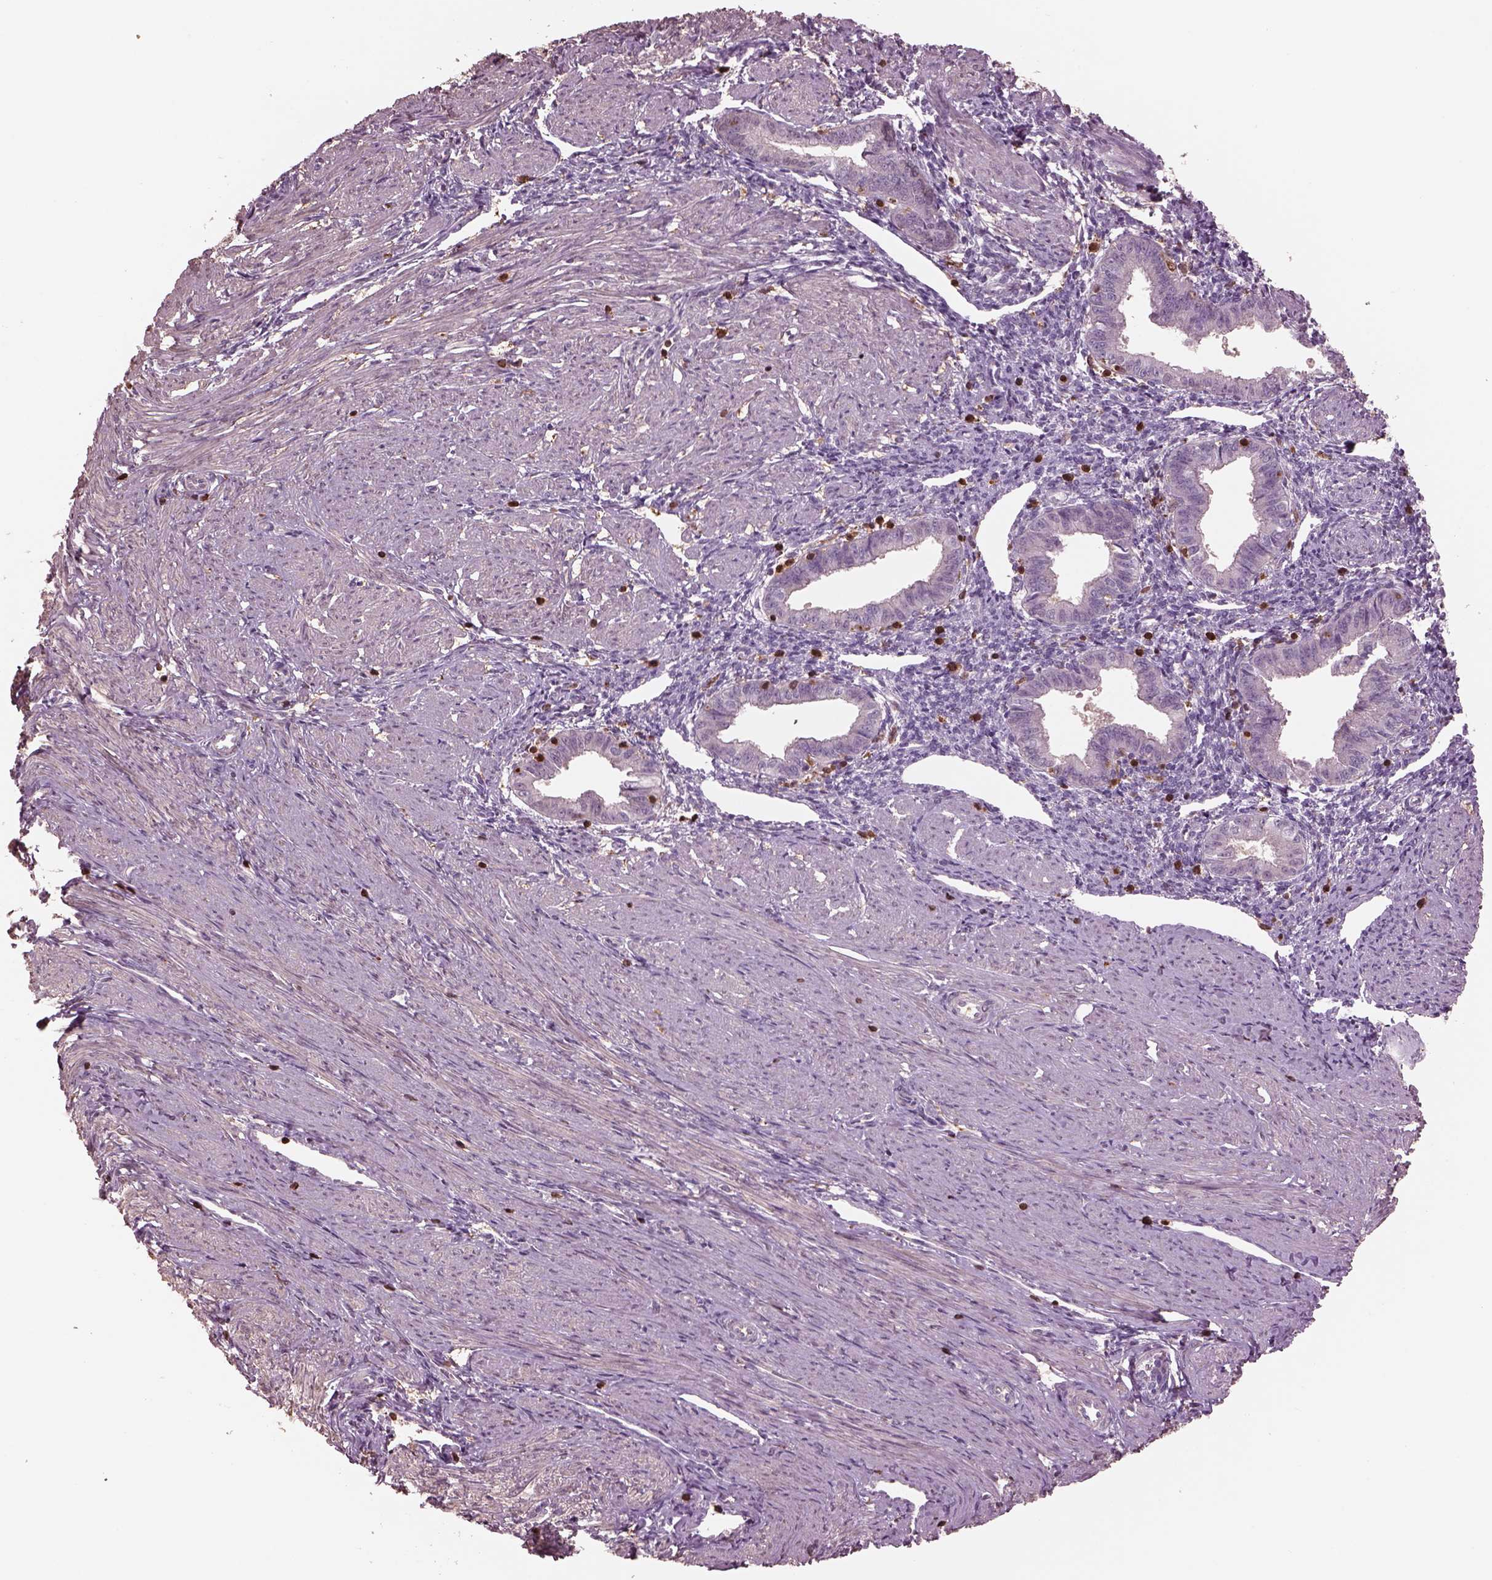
{"staining": {"intensity": "negative", "quantity": "none", "location": "none"}, "tissue": "endometrium", "cell_type": "Cells in endometrial stroma", "image_type": "normal", "snomed": [{"axis": "morphology", "description": "Normal tissue, NOS"}, {"axis": "topography", "description": "Endometrium"}], "caption": "The IHC image has no significant positivity in cells in endometrial stroma of endometrium. The staining is performed using DAB (3,3'-diaminobenzidine) brown chromogen with nuclei counter-stained in using hematoxylin.", "gene": "IL31RA", "patient": {"sex": "female", "age": 37}}